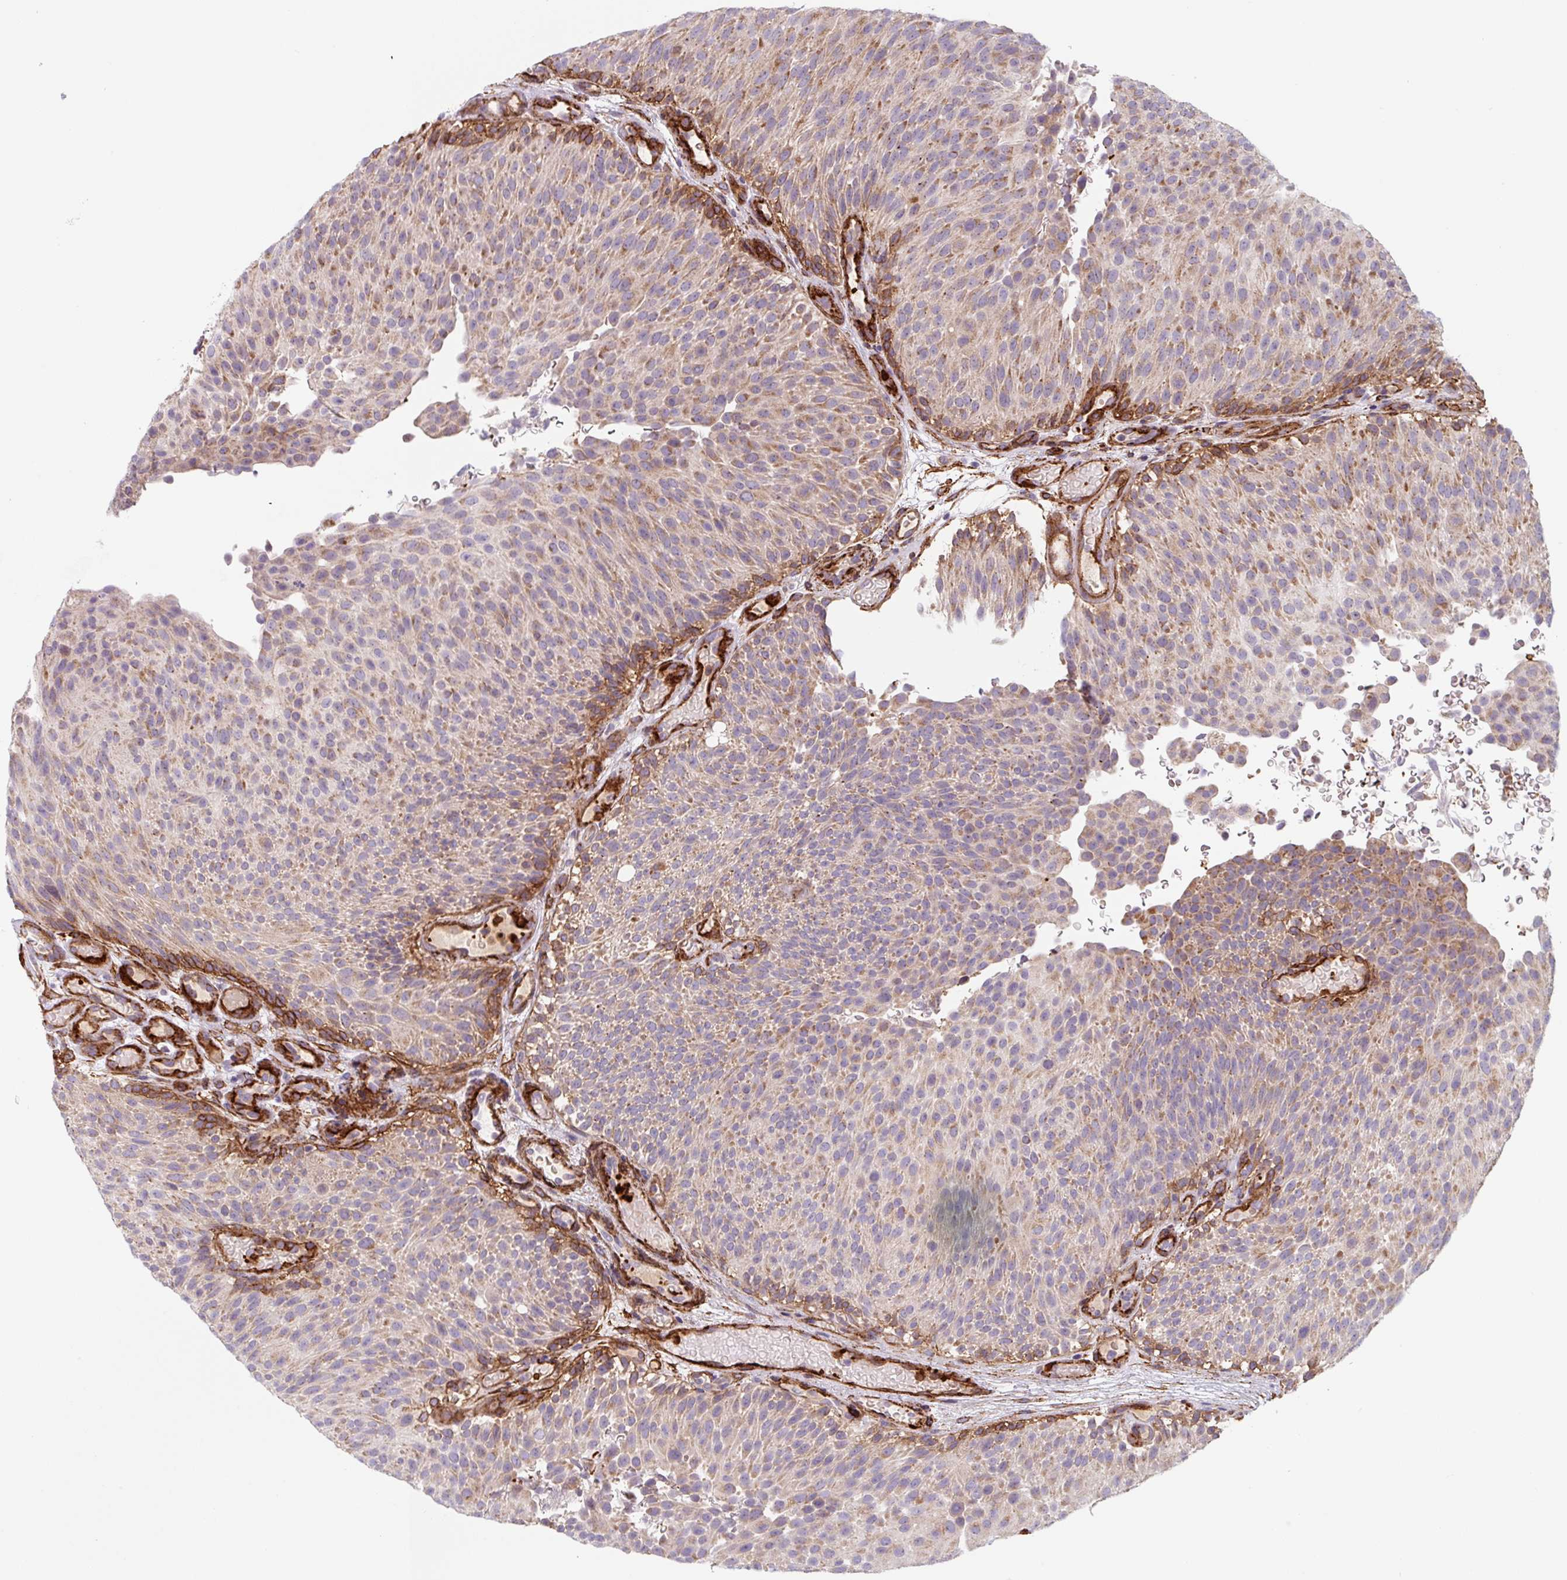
{"staining": {"intensity": "weak", "quantity": ">75%", "location": "cytoplasmic/membranous"}, "tissue": "urothelial cancer", "cell_type": "Tumor cells", "image_type": "cancer", "snomed": [{"axis": "morphology", "description": "Urothelial carcinoma, Low grade"}, {"axis": "topography", "description": "Urinary bladder"}], "caption": "Protein expression analysis of human low-grade urothelial carcinoma reveals weak cytoplasmic/membranous expression in about >75% of tumor cells.", "gene": "DHFR2", "patient": {"sex": "male", "age": 78}}